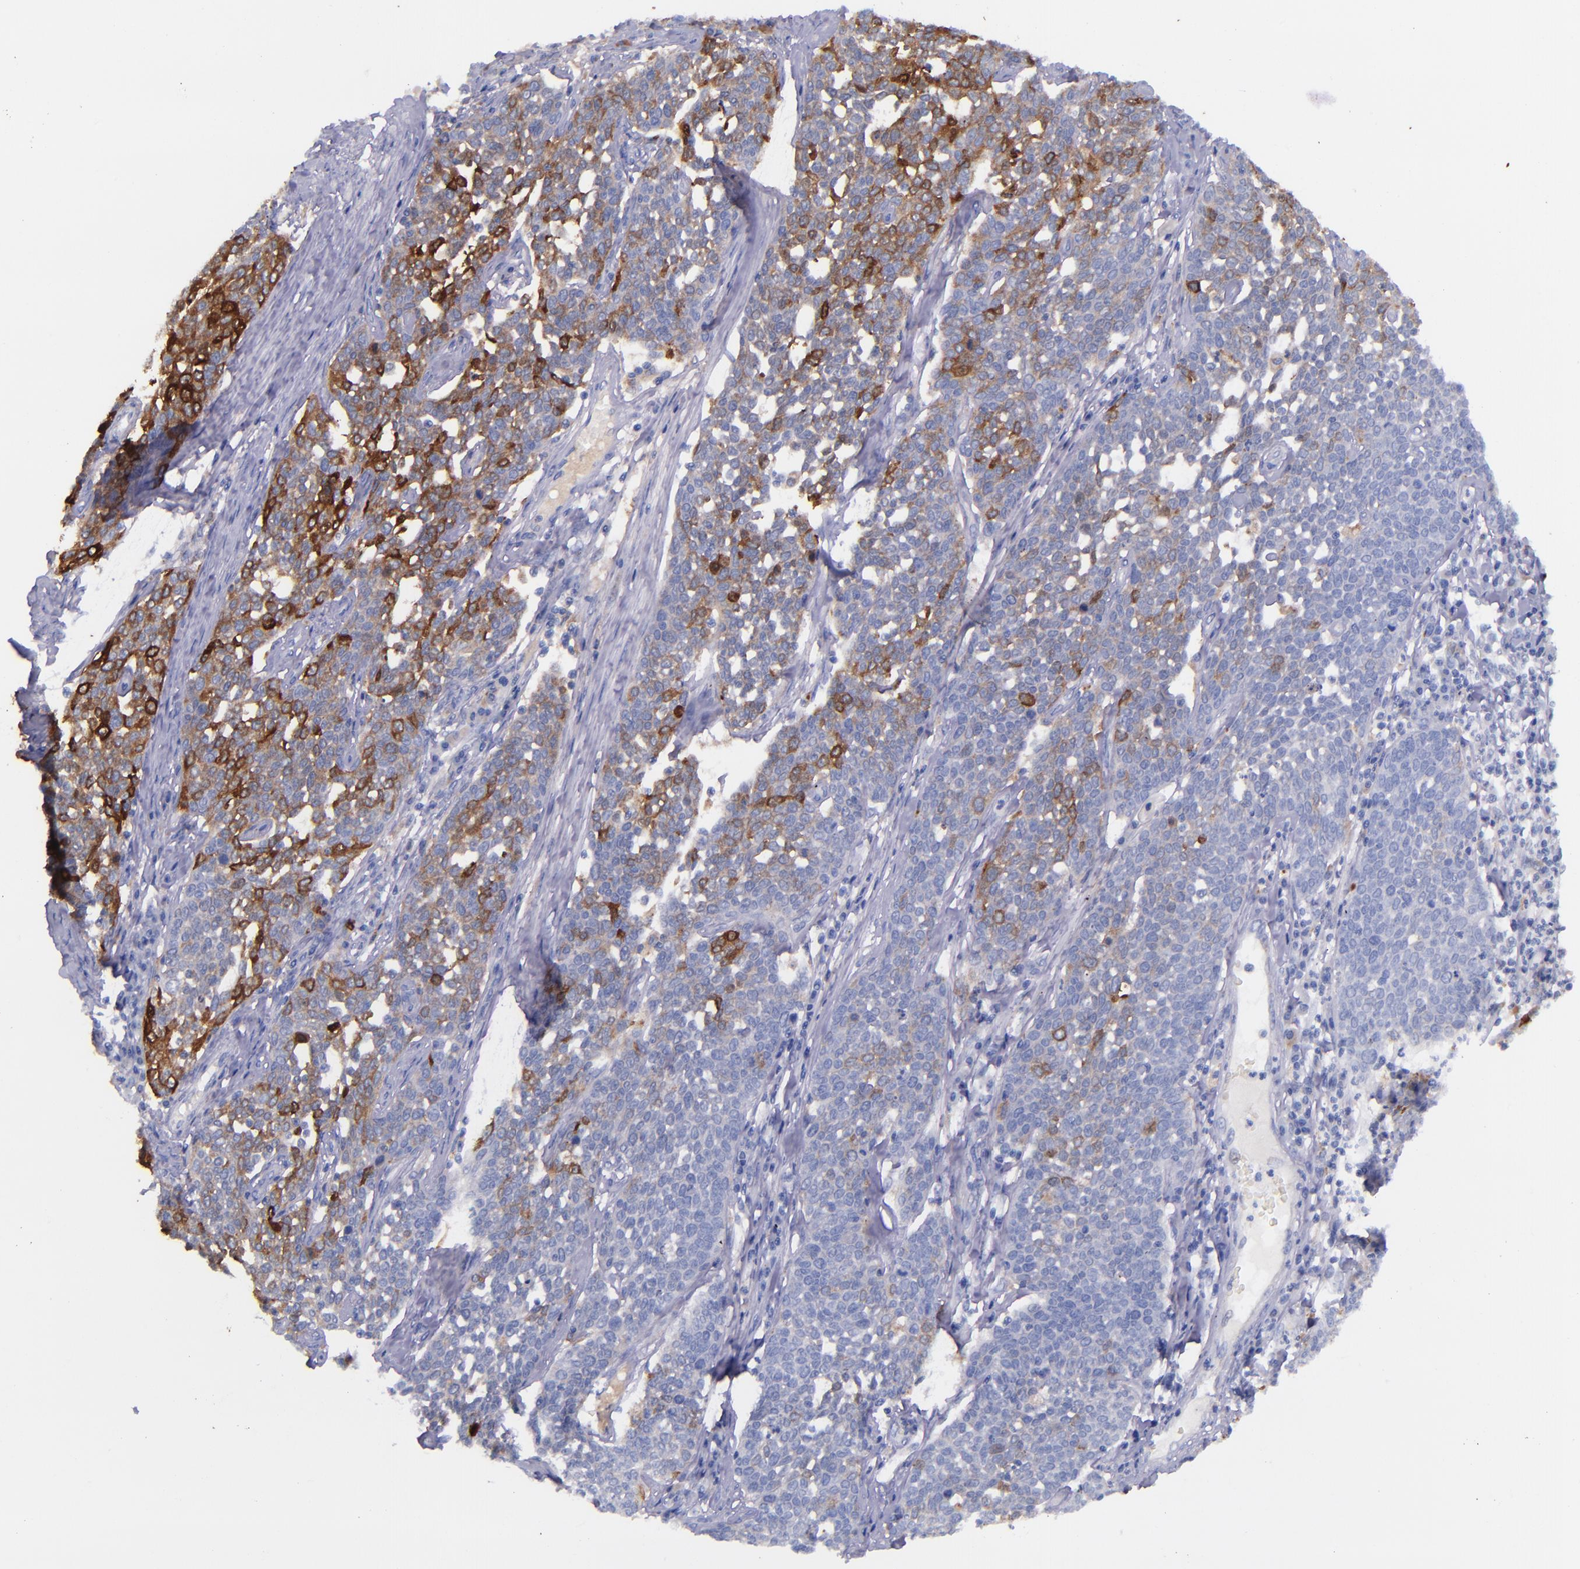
{"staining": {"intensity": "strong", "quantity": "25%-75%", "location": "cytoplasmic/membranous"}, "tissue": "cervical cancer", "cell_type": "Tumor cells", "image_type": "cancer", "snomed": [{"axis": "morphology", "description": "Squamous cell carcinoma, NOS"}, {"axis": "topography", "description": "Cervix"}], "caption": "Cervical squamous cell carcinoma tissue displays strong cytoplasmic/membranous expression in about 25%-75% of tumor cells, visualized by immunohistochemistry.", "gene": "IVL", "patient": {"sex": "female", "age": 34}}